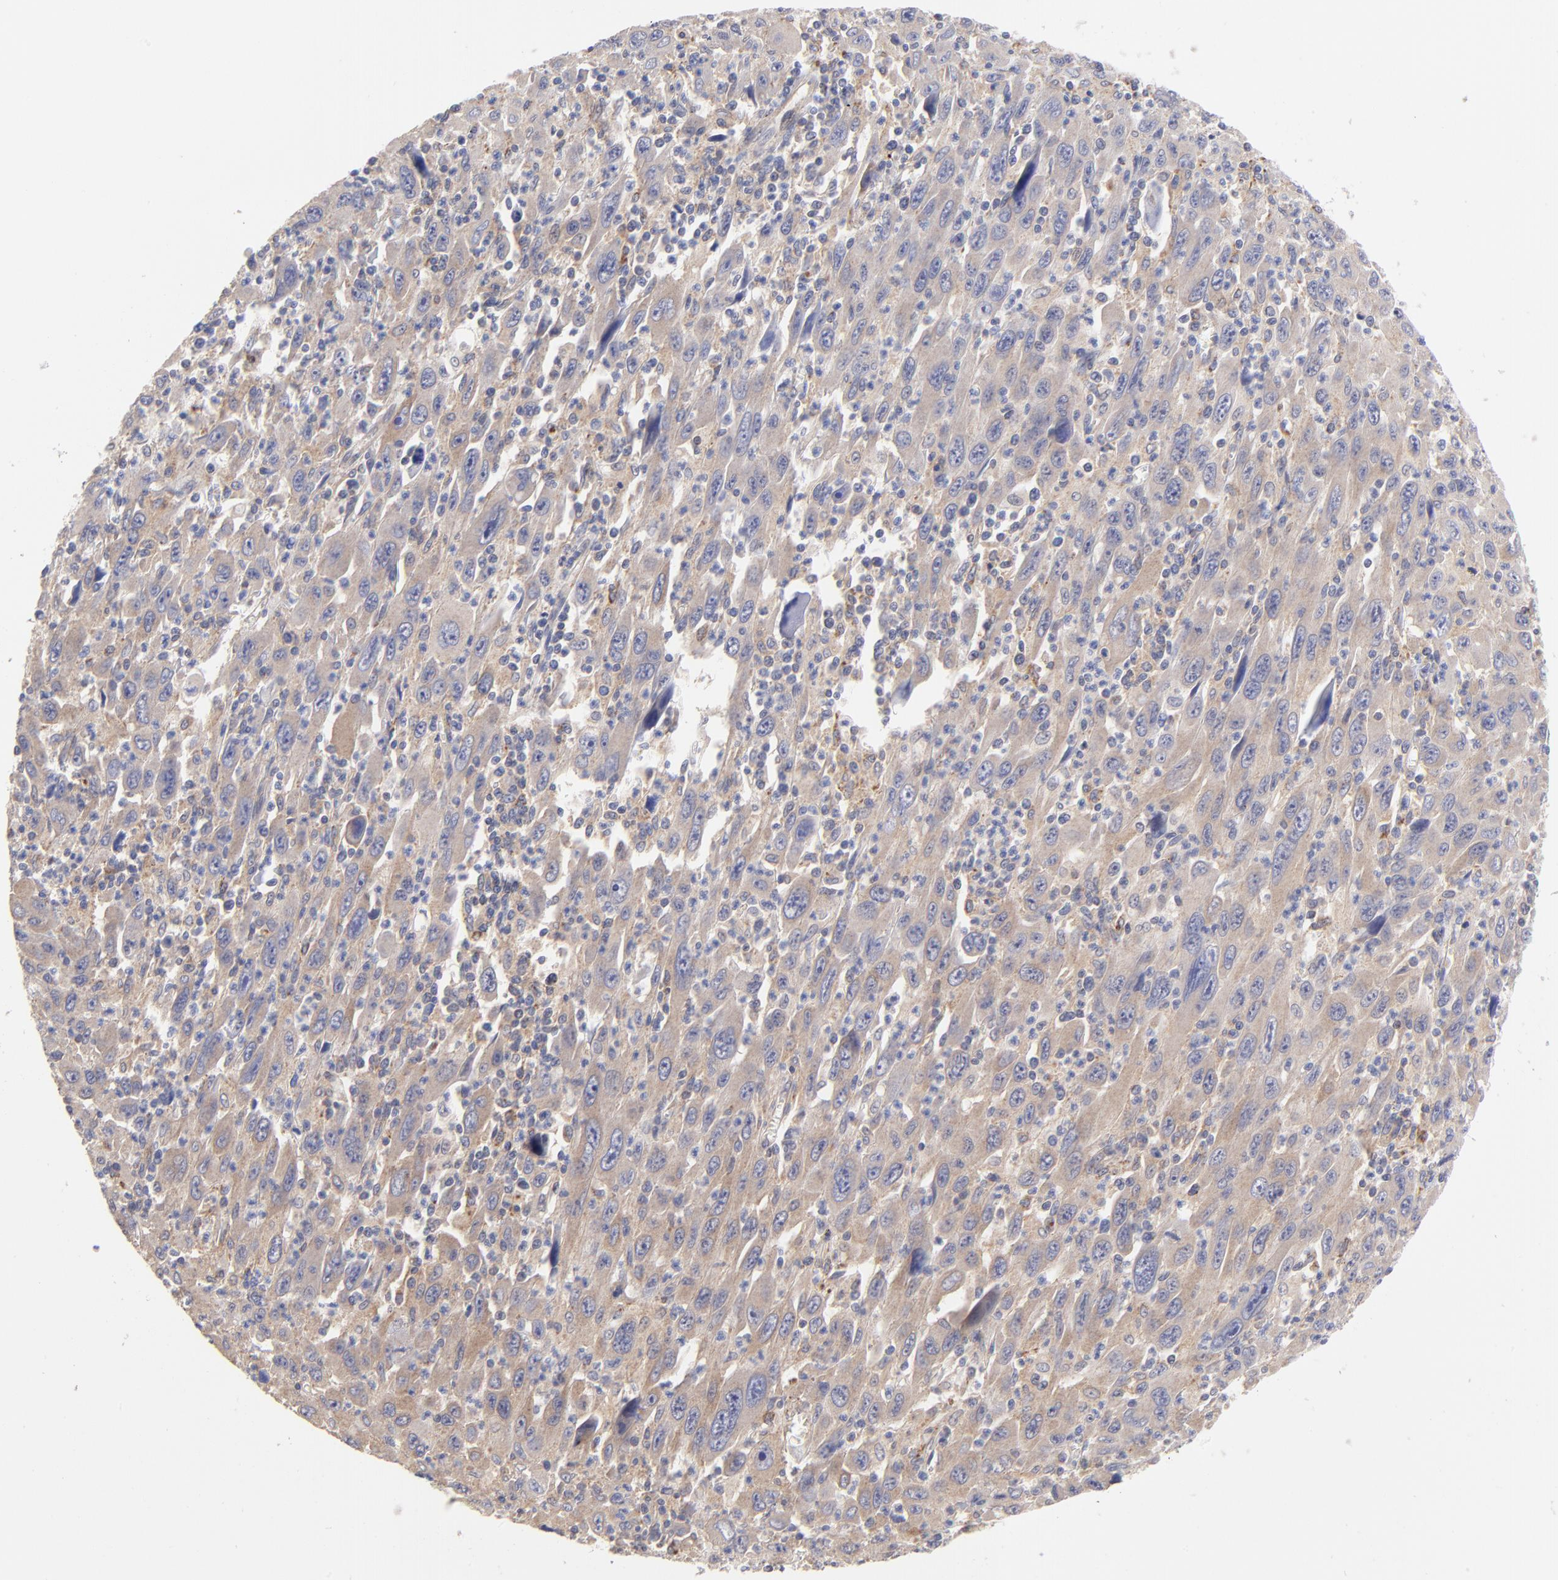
{"staining": {"intensity": "moderate", "quantity": ">75%", "location": "cytoplasmic/membranous"}, "tissue": "melanoma", "cell_type": "Tumor cells", "image_type": "cancer", "snomed": [{"axis": "morphology", "description": "Malignant melanoma, Metastatic site"}, {"axis": "topography", "description": "Skin"}], "caption": "Melanoma stained with immunohistochemistry reveals moderate cytoplasmic/membranous expression in about >75% of tumor cells.", "gene": "PDE4B", "patient": {"sex": "female", "age": 56}}